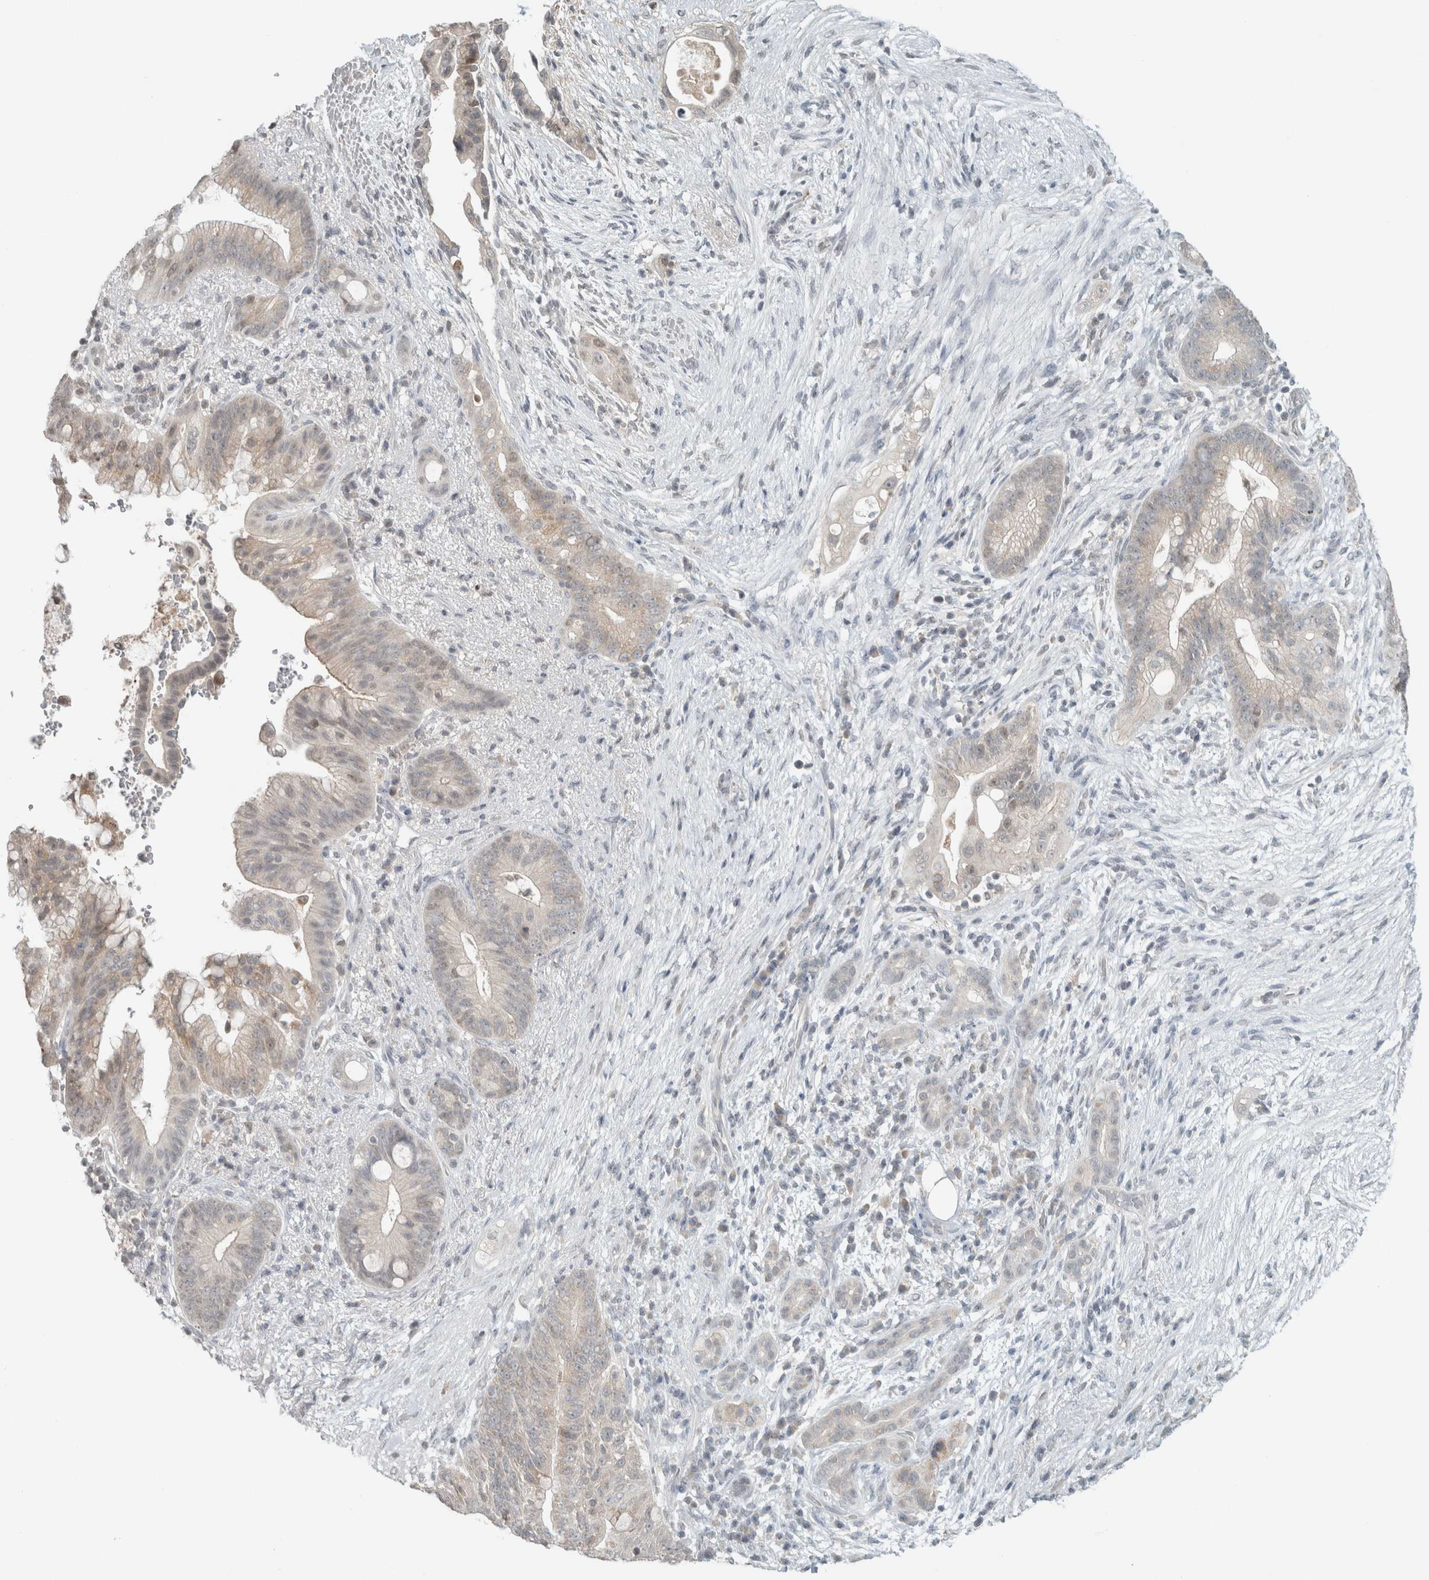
{"staining": {"intensity": "weak", "quantity": "<25%", "location": "cytoplasmic/membranous,nuclear"}, "tissue": "pancreatic cancer", "cell_type": "Tumor cells", "image_type": "cancer", "snomed": [{"axis": "morphology", "description": "Adenocarcinoma, NOS"}, {"axis": "topography", "description": "Pancreas"}], "caption": "Tumor cells show no significant expression in adenocarcinoma (pancreatic).", "gene": "TRIT1", "patient": {"sex": "male", "age": 53}}